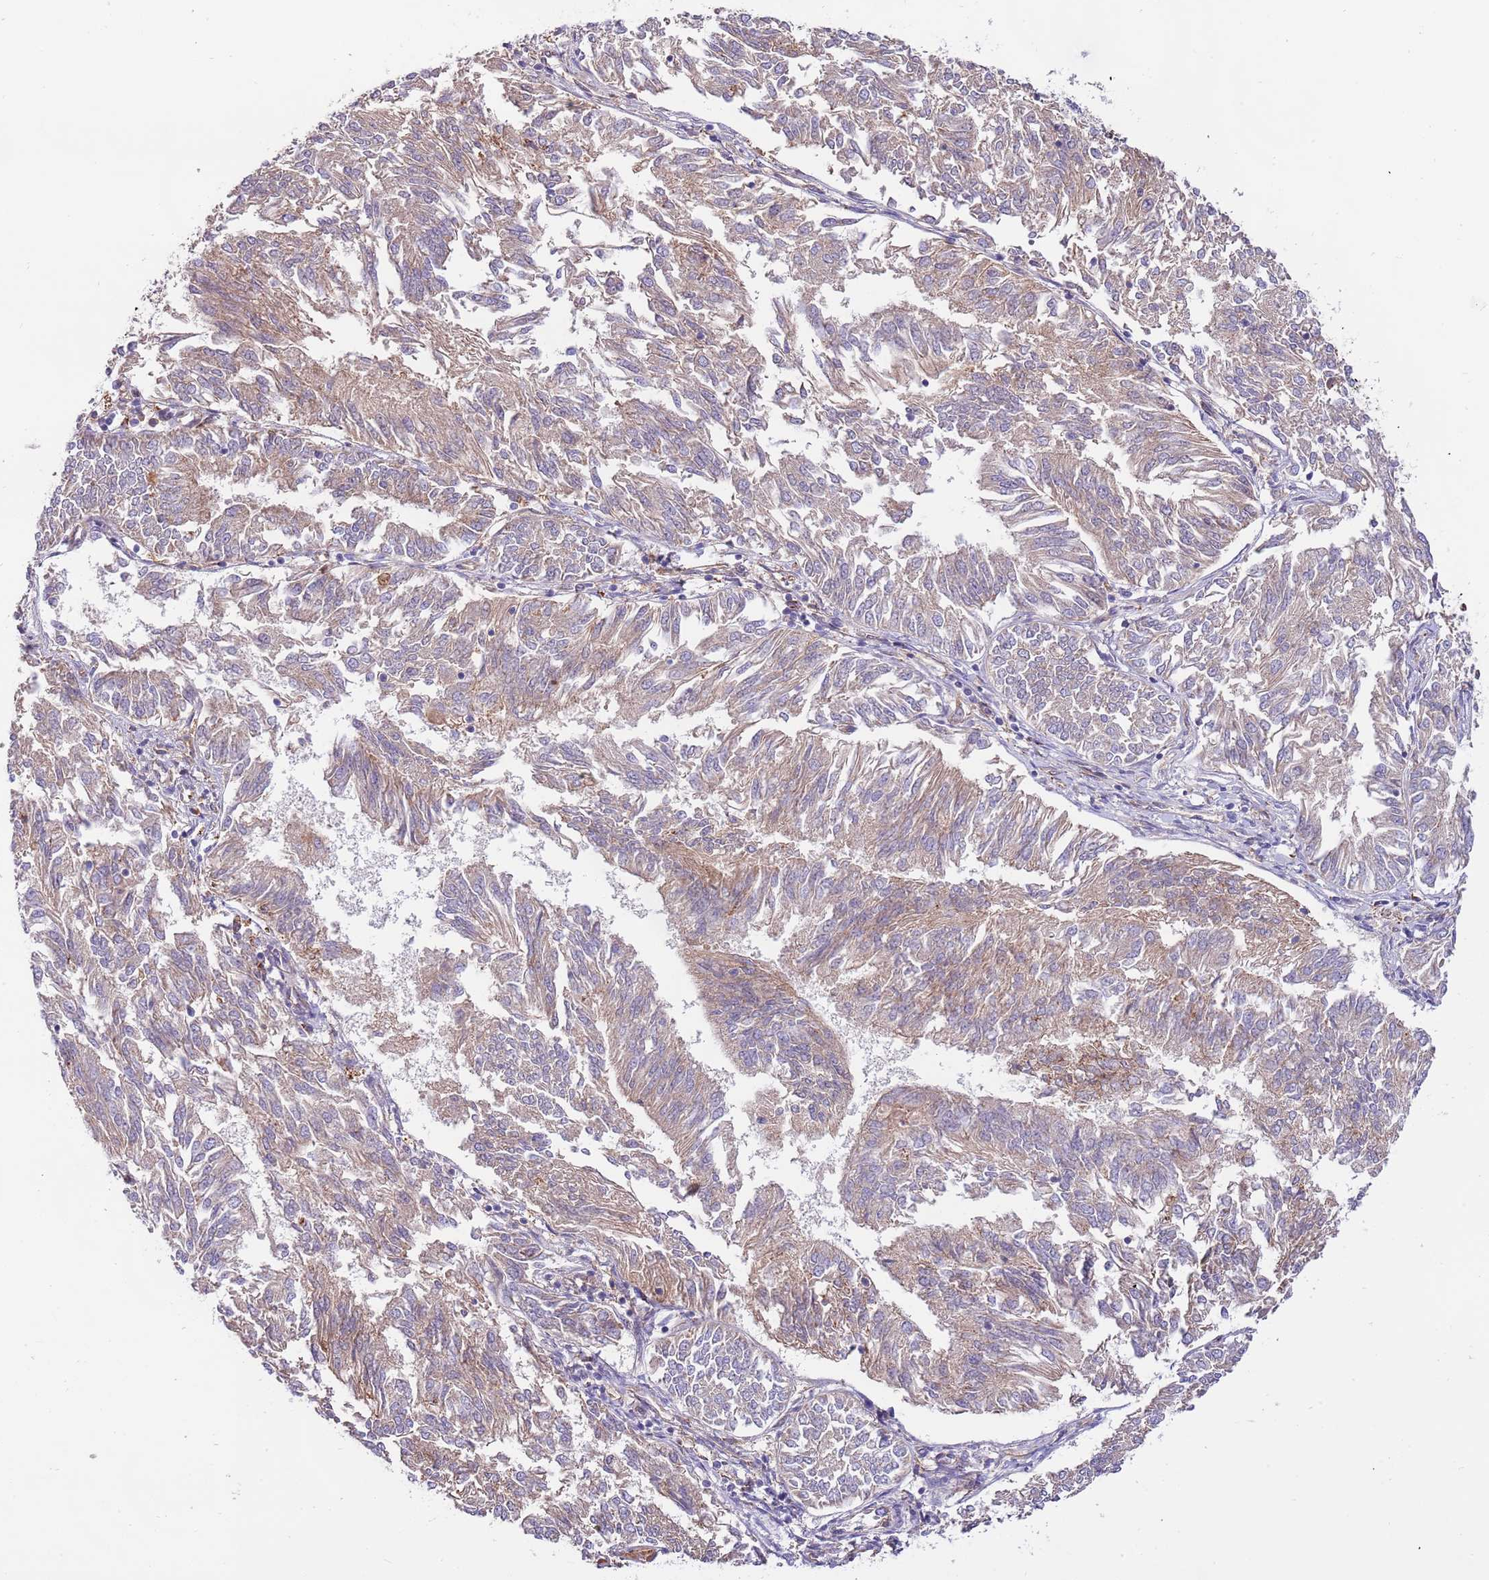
{"staining": {"intensity": "weak", "quantity": ">75%", "location": "cytoplasmic/membranous"}, "tissue": "endometrial cancer", "cell_type": "Tumor cells", "image_type": "cancer", "snomed": [{"axis": "morphology", "description": "Adenocarcinoma, NOS"}, {"axis": "topography", "description": "Endometrium"}], "caption": "Human endometrial adenocarcinoma stained for a protein (brown) displays weak cytoplasmic/membranous positive positivity in about >75% of tumor cells.", "gene": "DOCK6", "patient": {"sex": "female", "age": 58}}